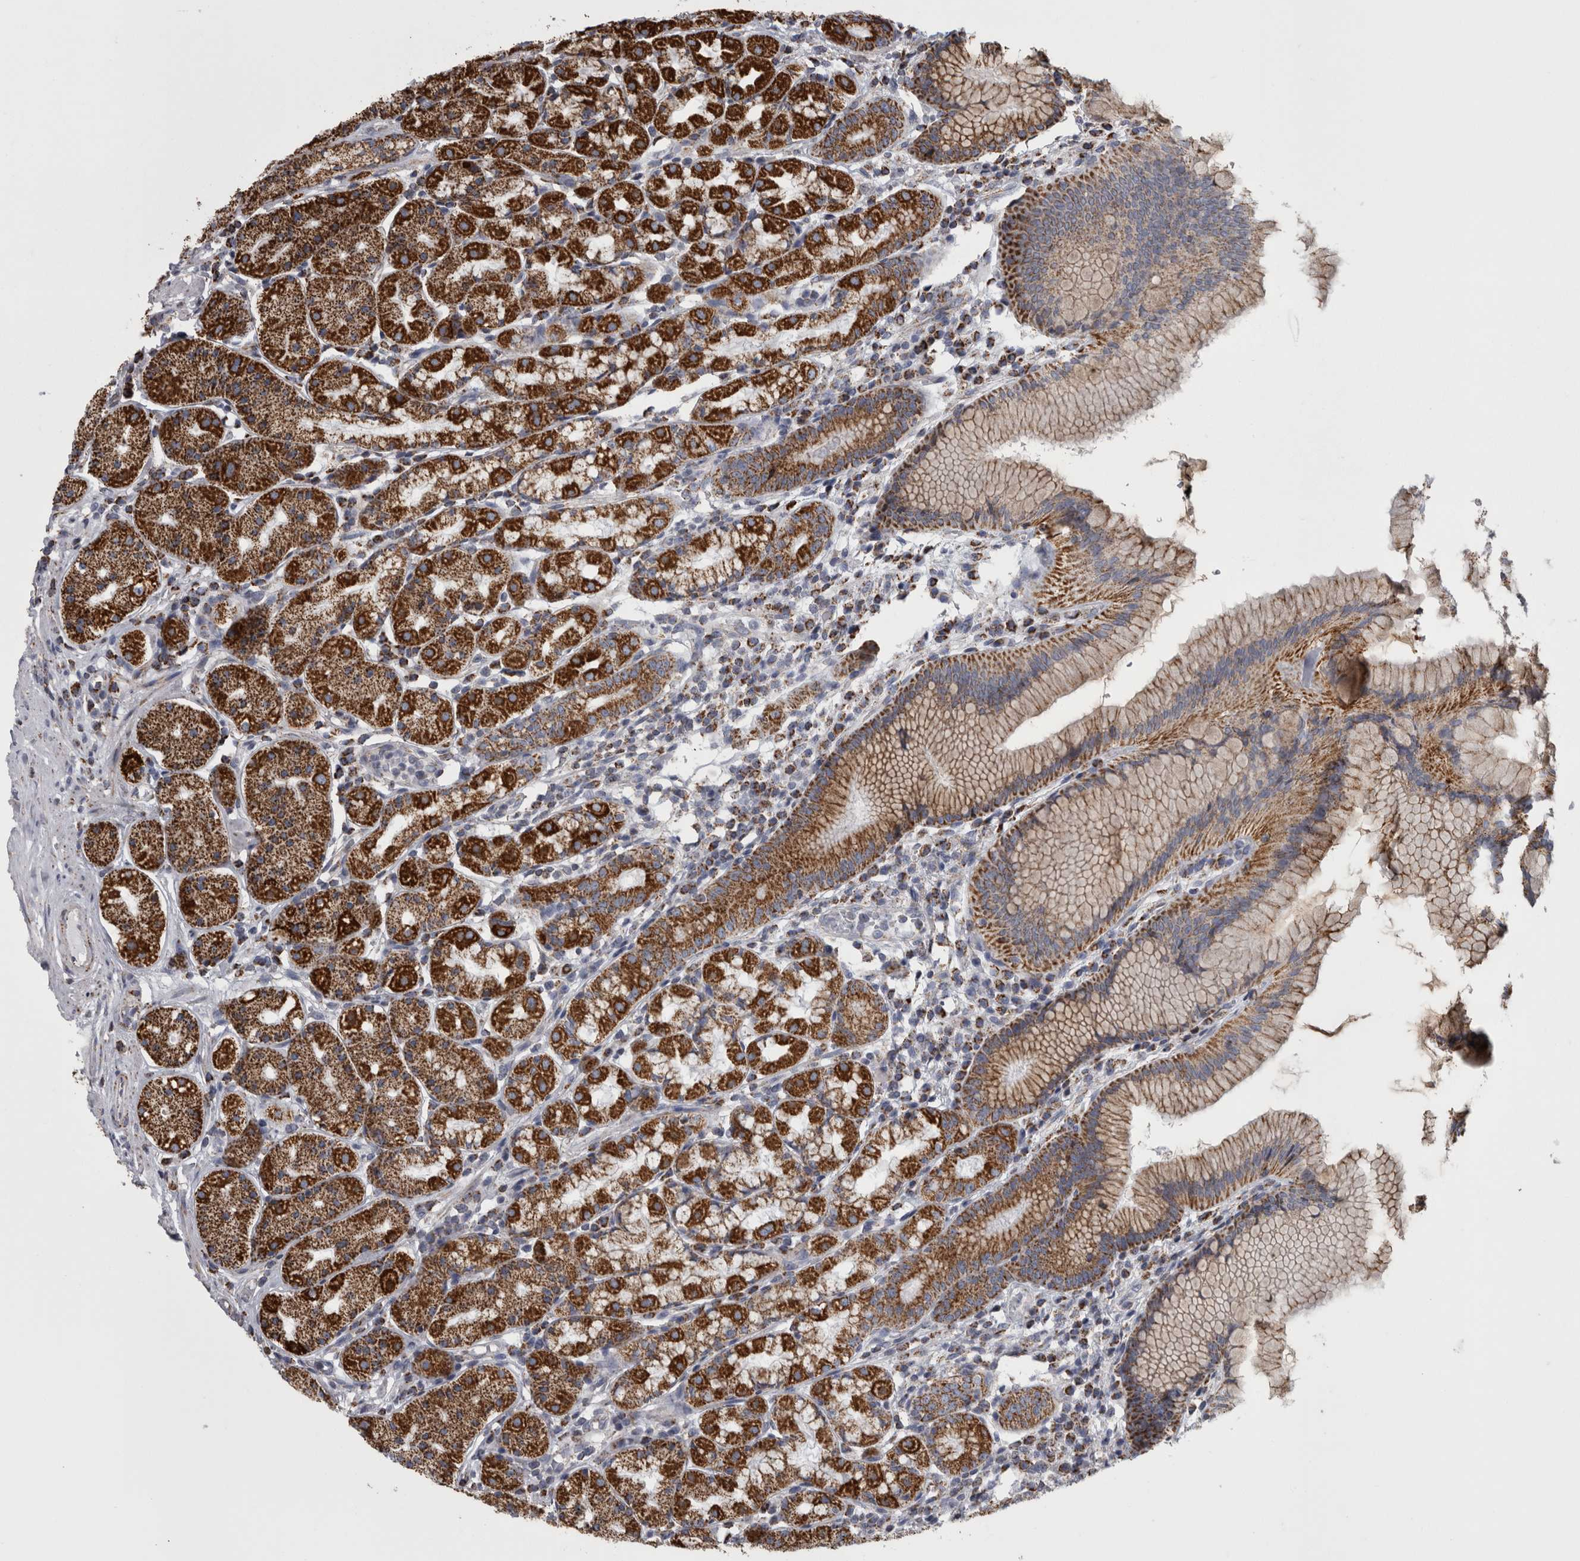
{"staining": {"intensity": "strong", "quantity": ">75%", "location": "cytoplasmic/membranous"}, "tissue": "stomach", "cell_type": "Glandular cells", "image_type": "normal", "snomed": [{"axis": "morphology", "description": "Normal tissue, NOS"}, {"axis": "topography", "description": "Stomach, lower"}], "caption": "The micrograph demonstrates immunohistochemical staining of benign stomach. There is strong cytoplasmic/membranous positivity is seen in about >75% of glandular cells.", "gene": "MDH2", "patient": {"sex": "female", "age": 56}}